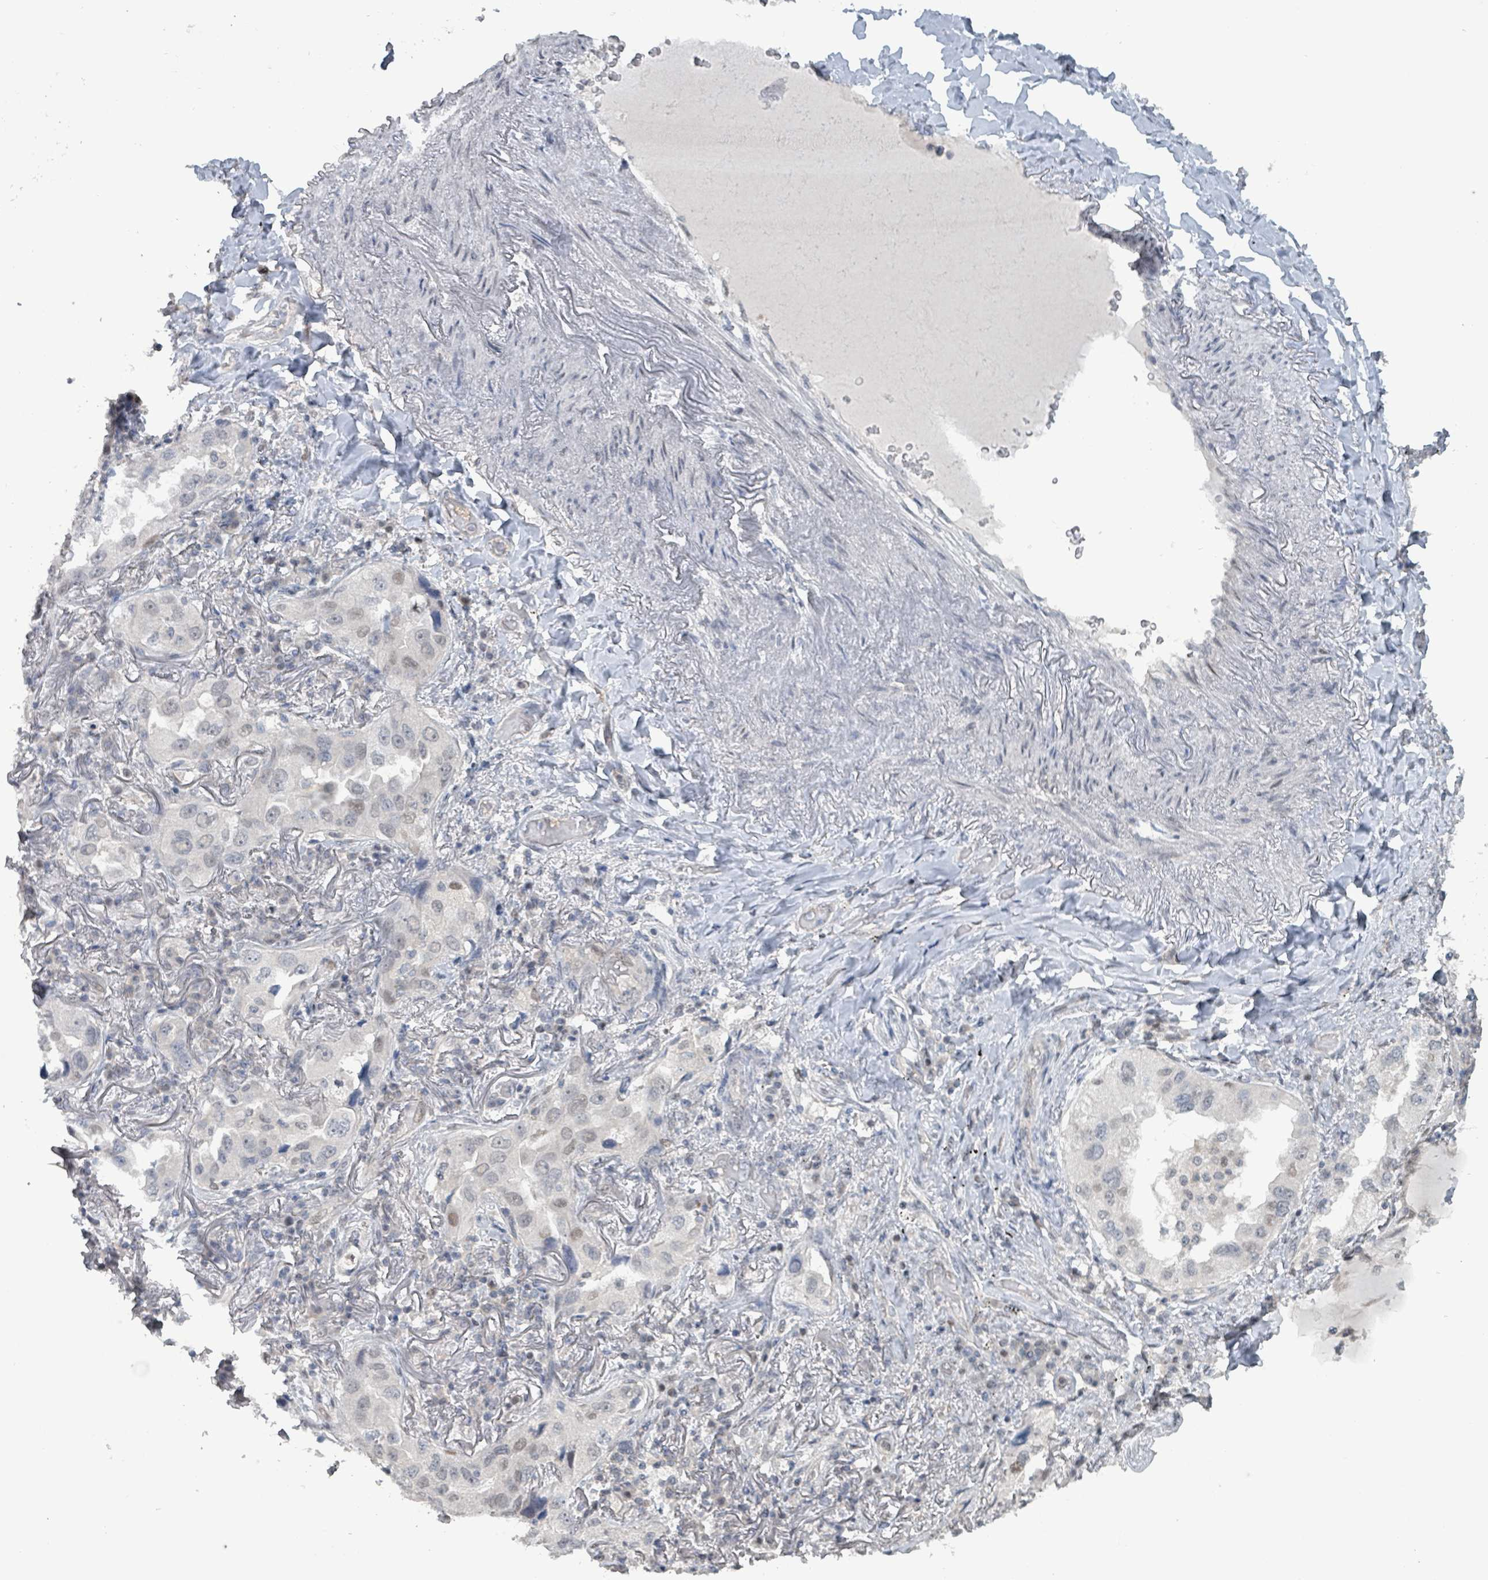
{"staining": {"intensity": "weak", "quantity": "<25%", "location": "nuclear"}, "tissue": "lung cancer", "cell_type": "Tumor cells", "image_type": "cancer", "snomed": [{"axis": "morphology", "description": "Adenocarcinoma, NOS"}, {"axis": "topography", "description": "Lung"}], "caption": "A photomicrograph of human lung adenocarcinoma is negative for staining in tumor cells.", "gene": "BIVM", "patient": {"sex": "female", "age": 69}}